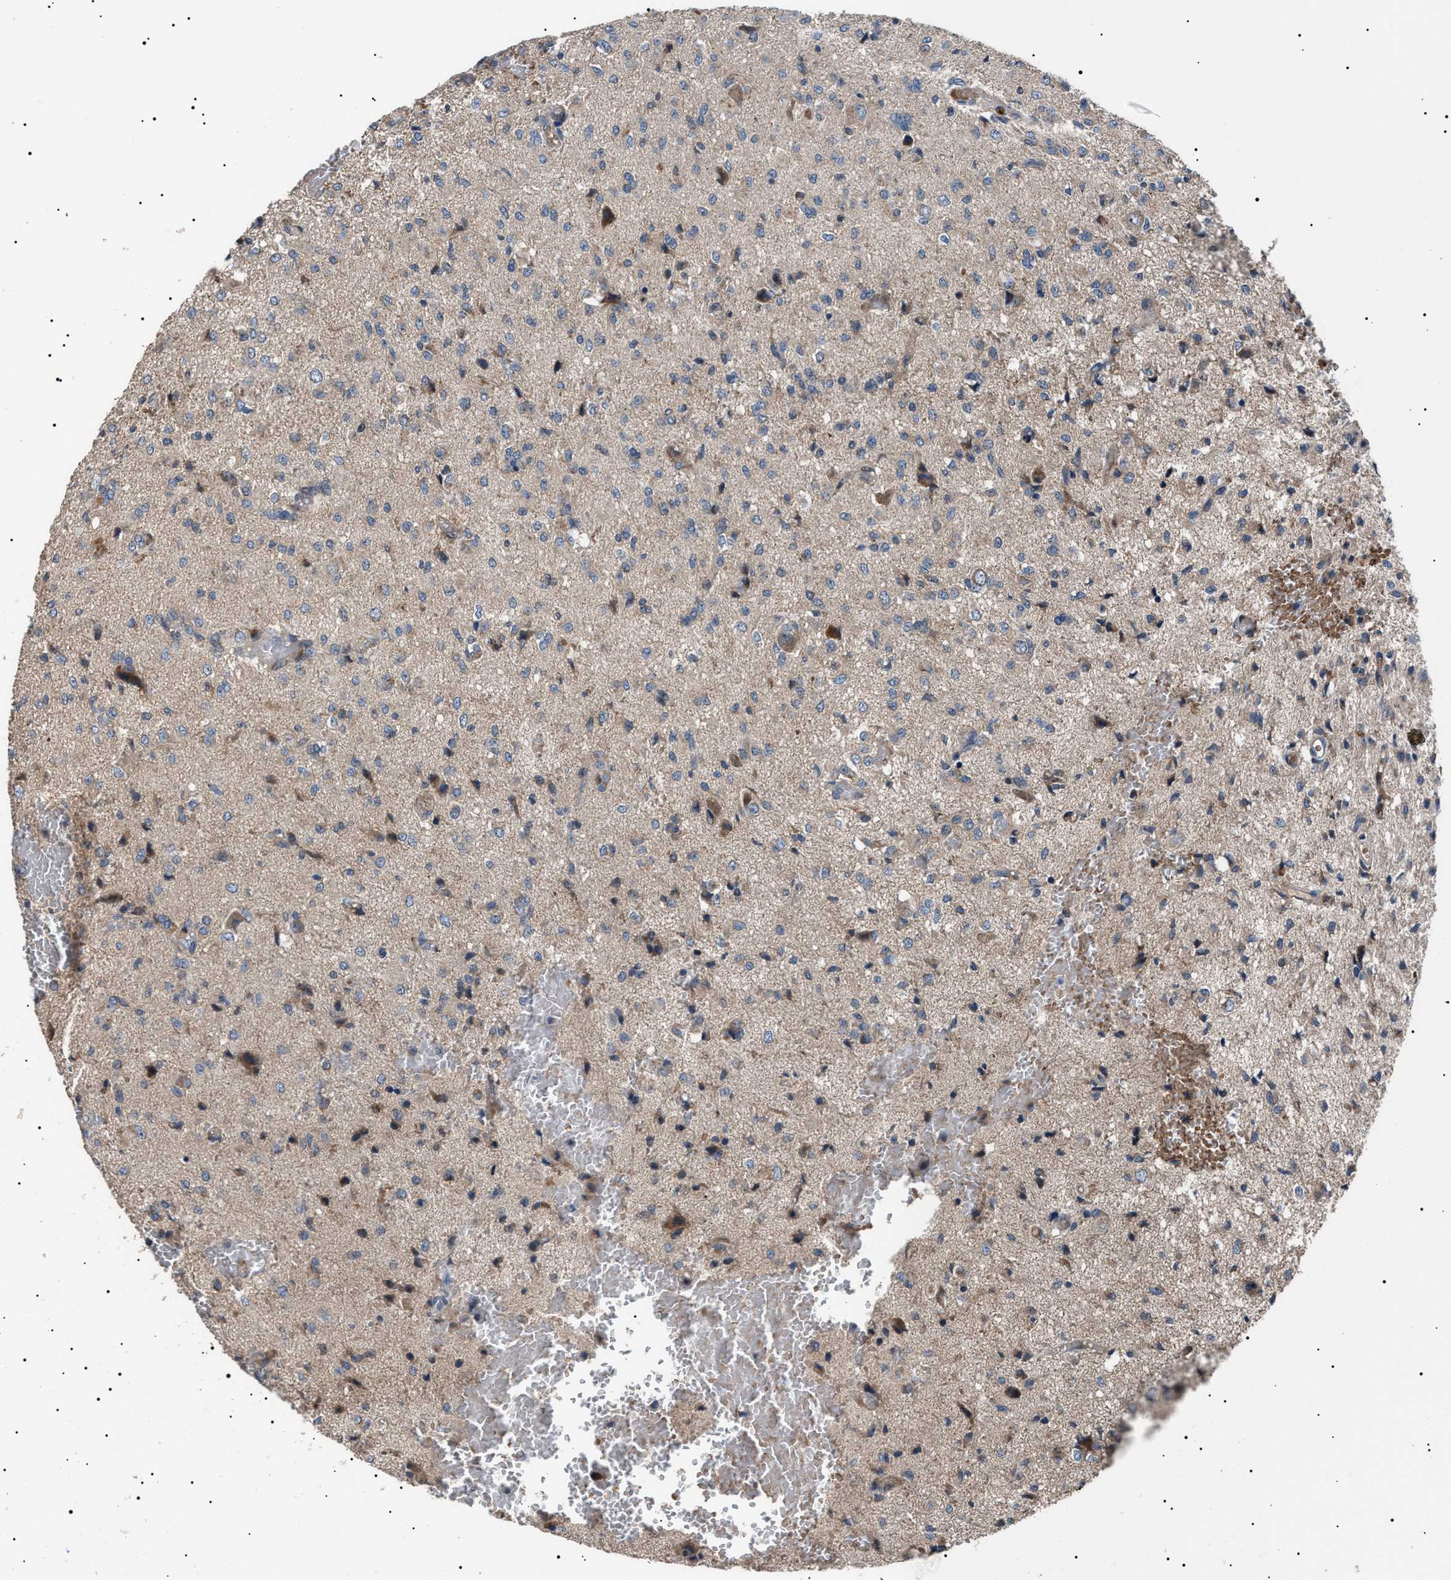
{"staining": {"intensity": "weak", "quantity": "<25%", "location": "cytoplasmic/membranous"}, "tissue": "glioma", "cell_type": "Tumor cells", "image_type": "cancer", "snomed": [{"axis": "morphology", "description": "Glioma, malignant, High grade"}, {"axis": "topography", "description": "Brain"}], "caption": "DAB immunohistochemical staining of malignant glioma (high-grade) demonstrates no significant positivity in tumor cells.", "gene": "PTRH1", "patient": {"sex": "female", "age": 59}}